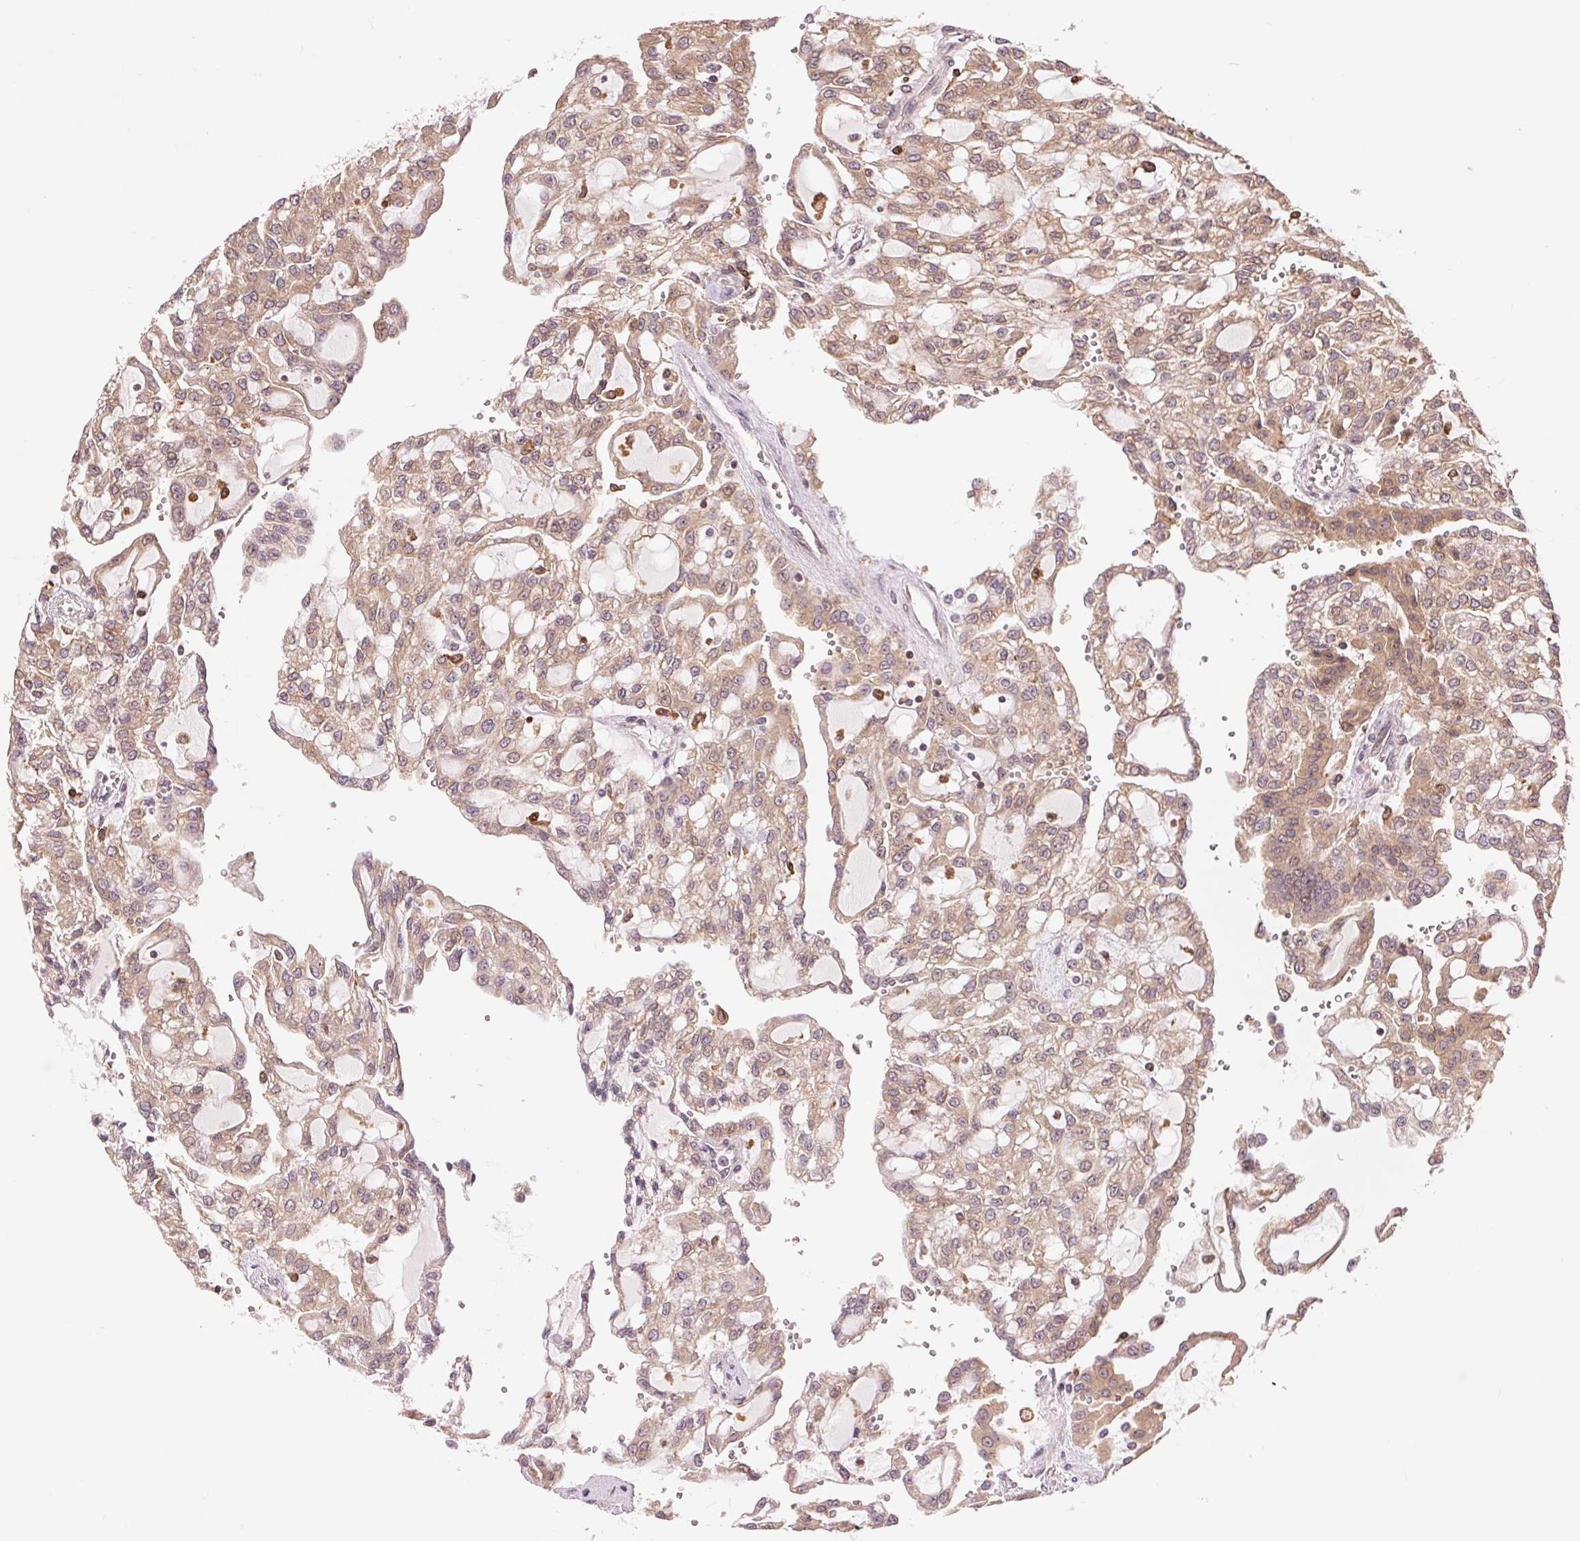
{"staining": {"intensity": "weak", "quantity": ">75%", "location": "cytoplasmic/membranous"}, "tissue": "renal cancer", "cell_type": "Tumor cells", "image_type": "cancer", "snomed": [{"axis": "morphology", "description": "Adenocarcinoma, NOS"}, {"axis": "topography", "description": "Kidney"}], "caption": "Immunohistochemical staining of renal cancer (adenocarcinoma) shows weak cytoplasmic/membranous protein positivity in about >75% of tumor cells.", "gene": "BTF3L4", "patient": {"sex": "male", "age": 63}}